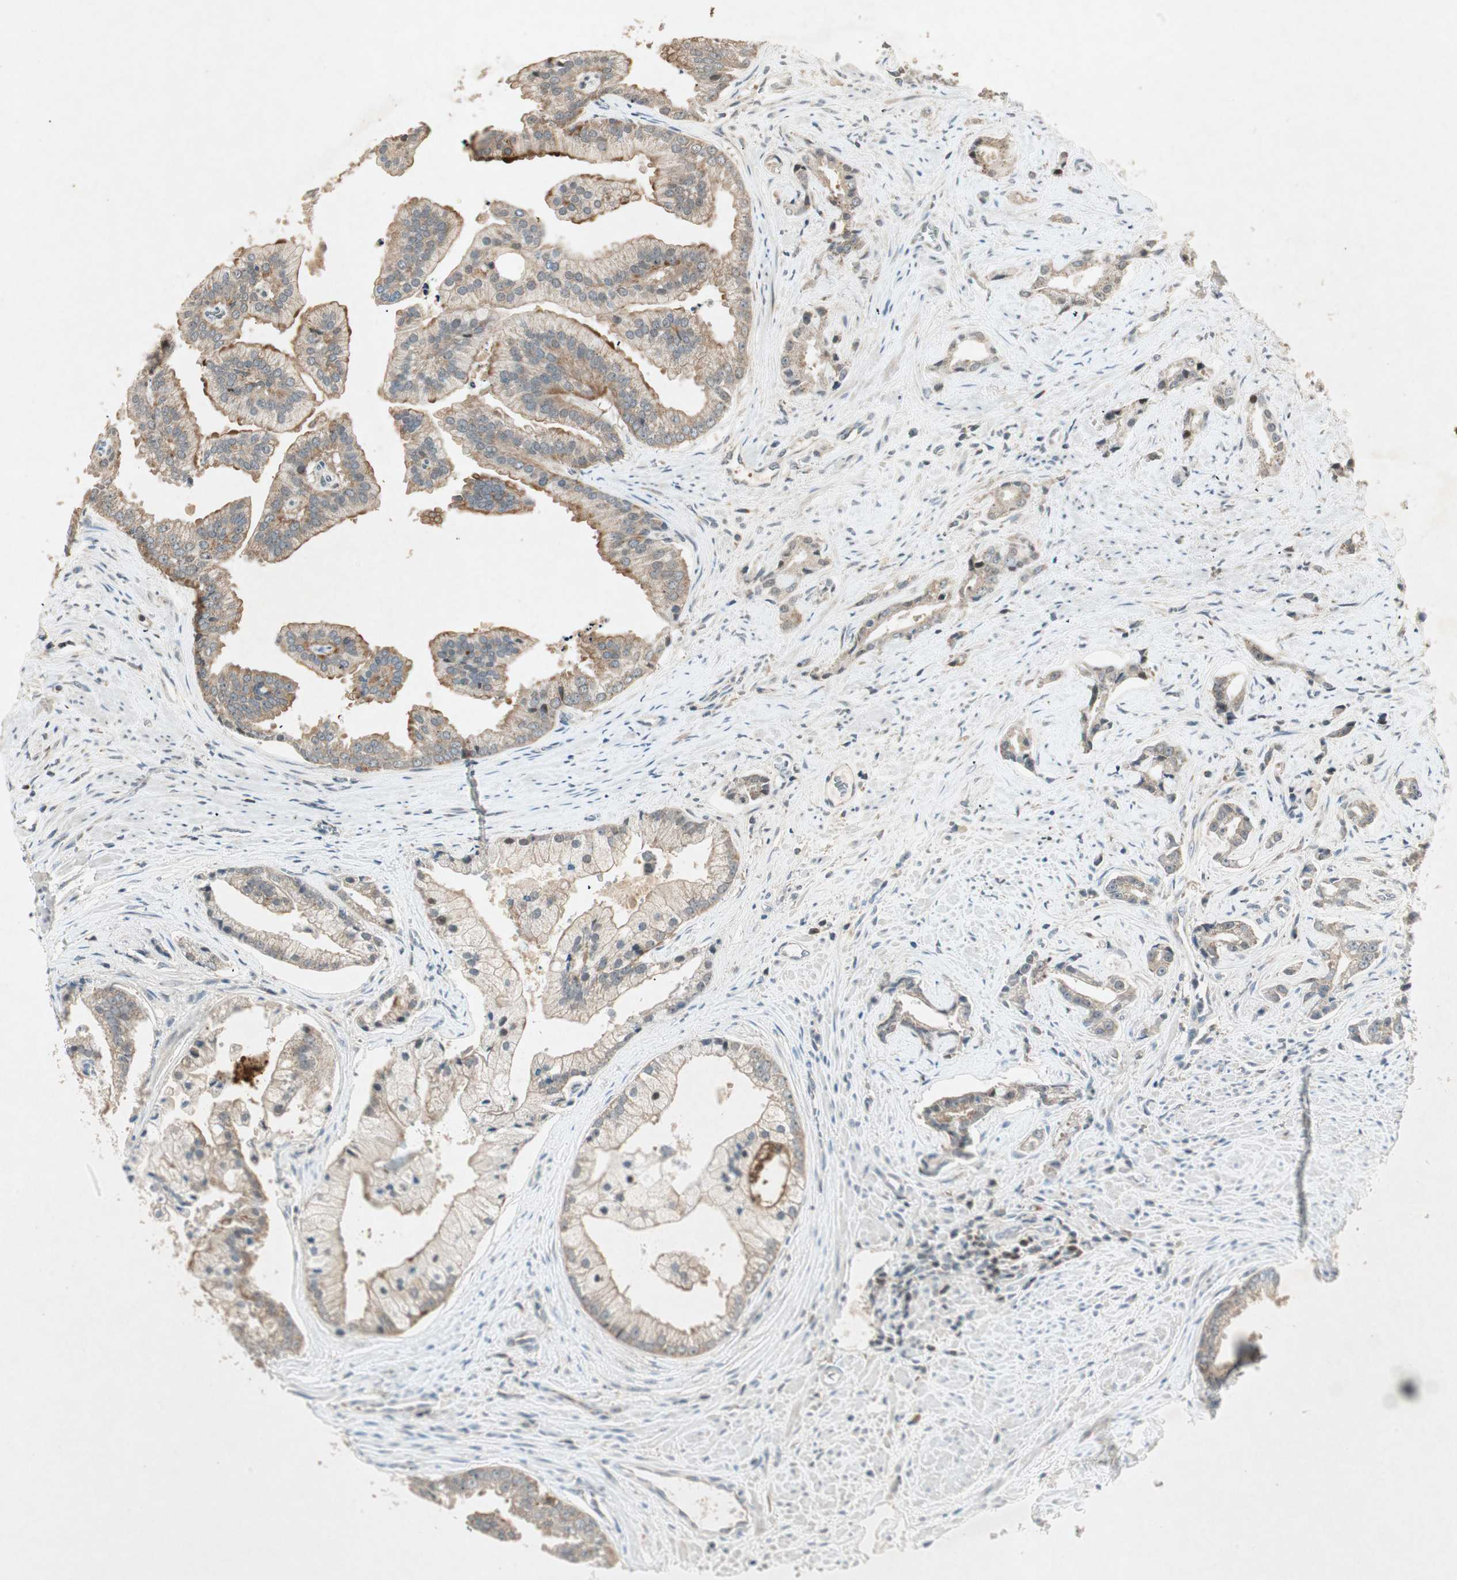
{"staining": {"intensity": "weak", "quantity": "25%-75%", "location": "cytoplasmic/membranous"}, "tissue": "prostate cancer", "cell_type": "Tumor cells", "image_type": "cancer", "snomed": [{"axis": "morphology", "description": "Adenocarcinoma, High grade"}, {"axis": "topography", "description": "Prostate"}], "caption": "Immunohistochemical staining of human prostate cancer (adenocarcinoma (high-grade)) reveals low levels of weak cytoplasmic/membranous protein staining in approximately 25%-75% of tumor cells.", "gene": "USP2", "patient": {"sex": "male", "age": 67}}